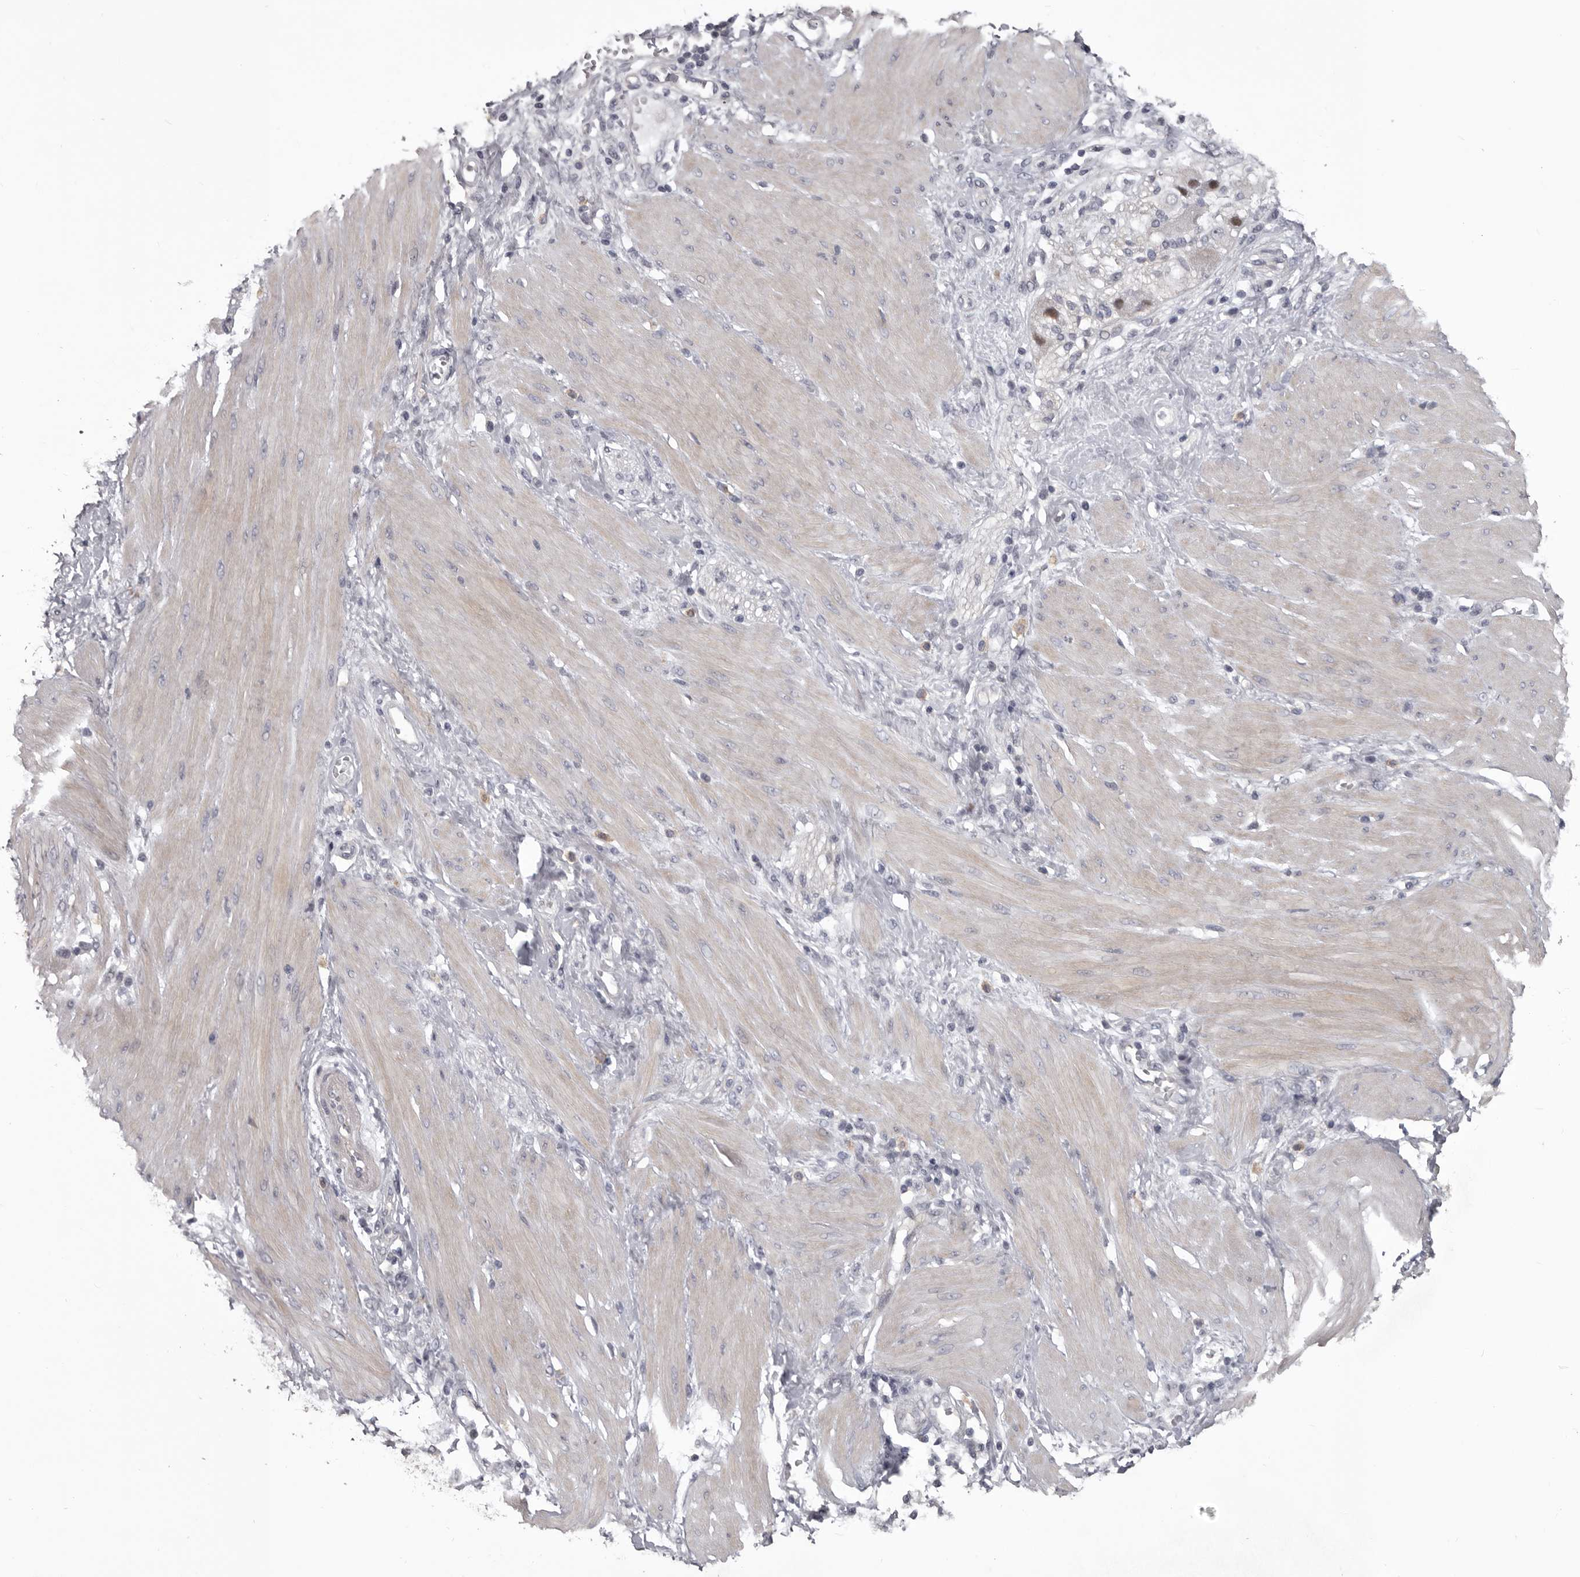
{"staining": {"intensity": "negative", "quantity": "none", "location": "none"}, "tissue": "stomach cancer", "cell_type": "Tumor cells", "image_type": "cancer", "snomed": [{"axis": "morphology", "description": "Adenocarcinoma, NOS"}, {"axis": "topography", "description": "Stomach"}, {"axis": "topography", "description": "Stomach, lower"}], "caption": "A histopathology image of human stomach cancer (adenocarcinoma) is negative for staining in tumor cells.", "gene": "LPAR6", "patient": {"sex": "female", "age": 48}}